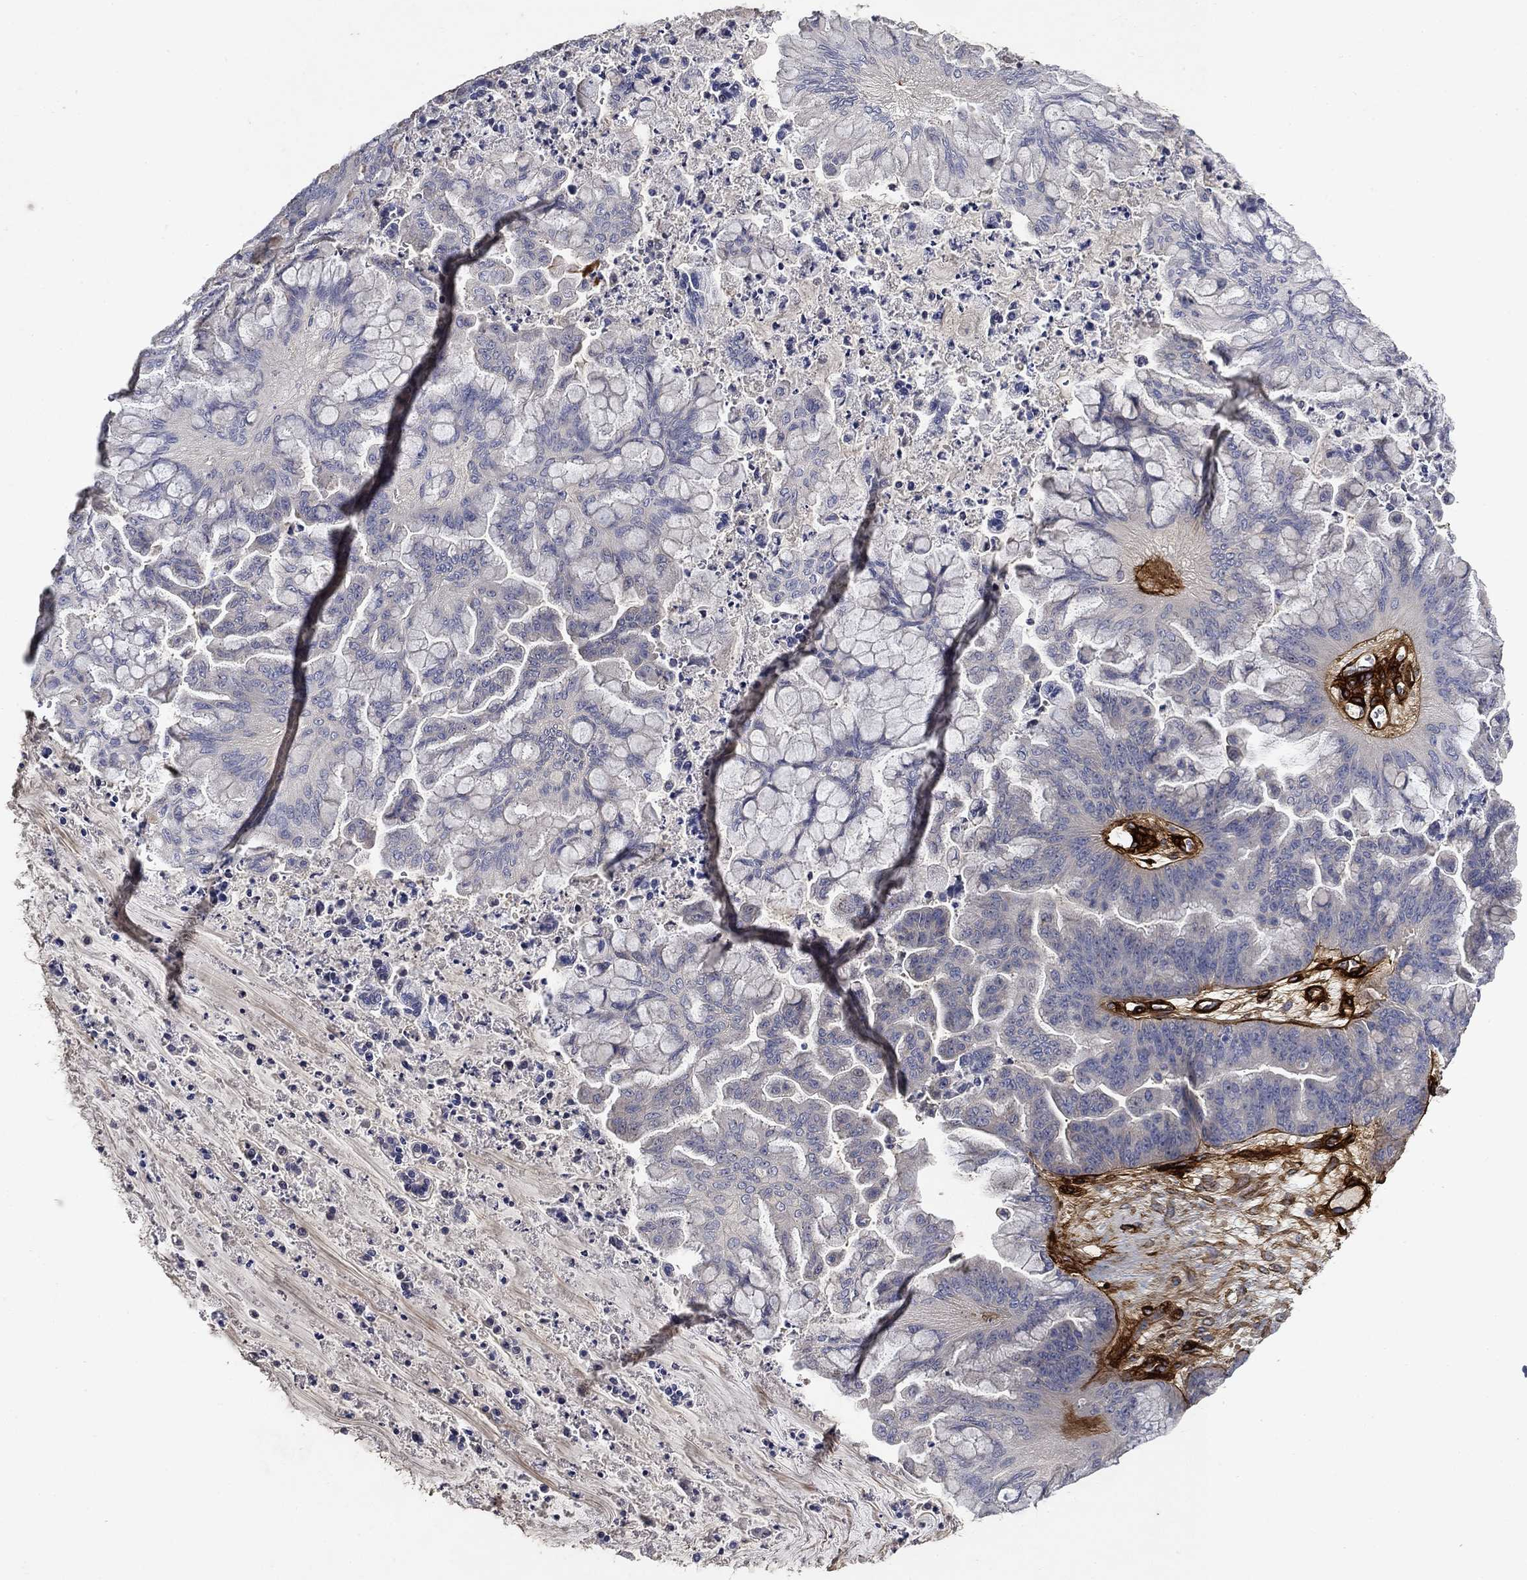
{"staining": {"intensity": "negative", "quantity": "none", "location": "none"}, "tissue": "ovarian cancer", "cell_type": "Tumor cells", "image_type": "cancer", "snomed": [{"axis": "morphology", "description": "Cystadenocarcinoma, mucinous, NOS"}, {"axis": "topography", "description": "Ovary"}], "caption": "Immunohistochemical staining of human ovarian cancer exhibits no significant expression in tumor cells.", "gene": "COL4A2", "patient": {"sex": "female", "age": 67}}